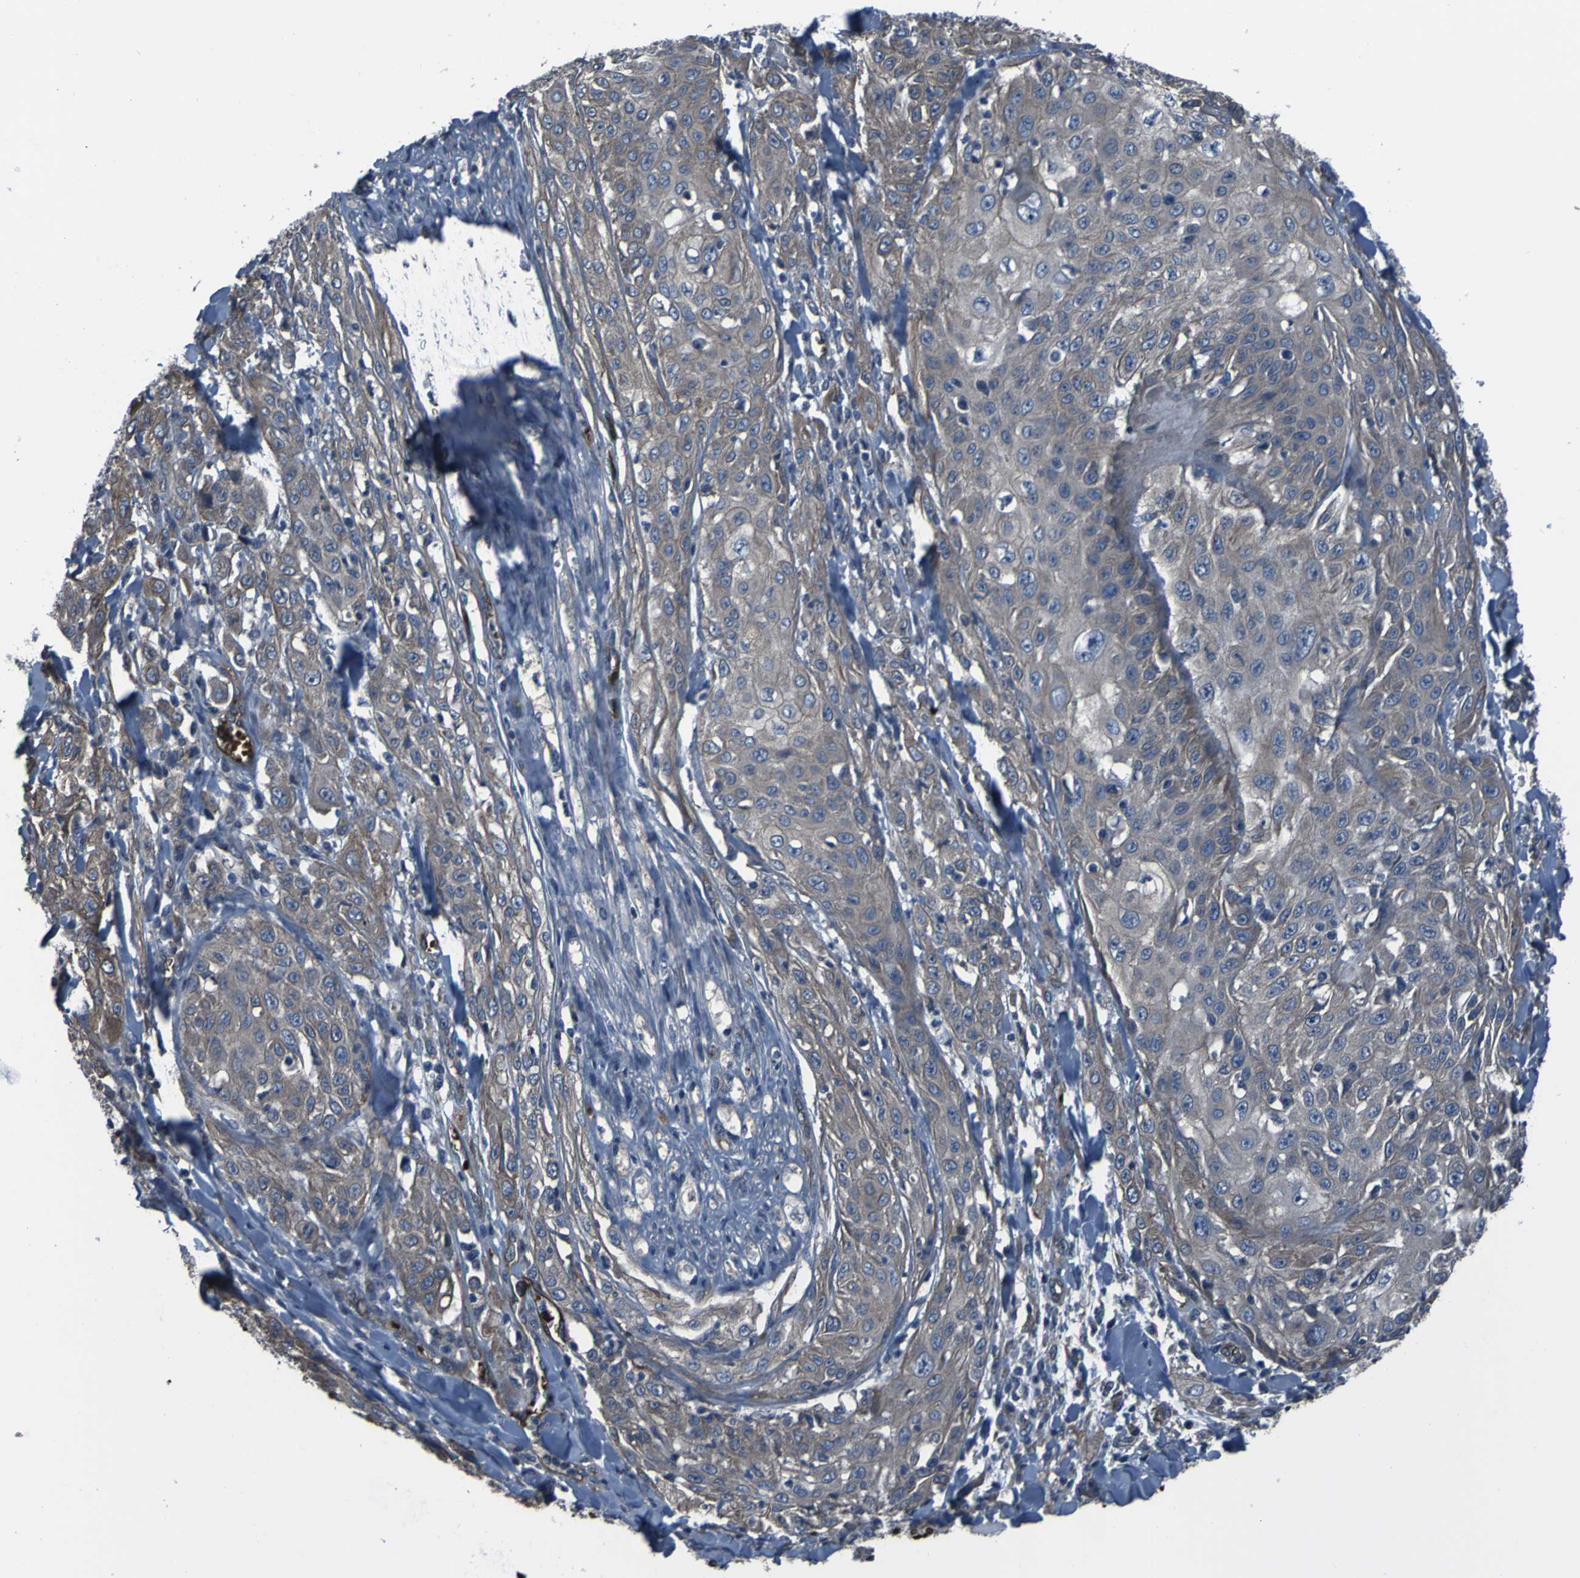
{"staining": {"intensity": "weak", "quantity": ">75%", "location": "cytoplasmic/membranous"}, "tissue": "skin cancer", "cell_type": "Tumor cells", "image_type": "cancer", "snomed": [{"axis": "morphology", "description": "Squamous cell carcinoma, NOS"}, {"axis": "morphology", "description": "Squamous cell carcinoma, metastatic, NOS"}, {"axis": "topography", "description": "Skin"}, {"axis": "topography", "description": "Lymph node"}], "caption": "Protein staining displays weak cytoplasmic/membranous expression in about >75% of tumor cells in skin metastatic squamous cell carcinoma.", "gene": "GRAMD1A", "patient": {"sex": "male", "age": 75}}